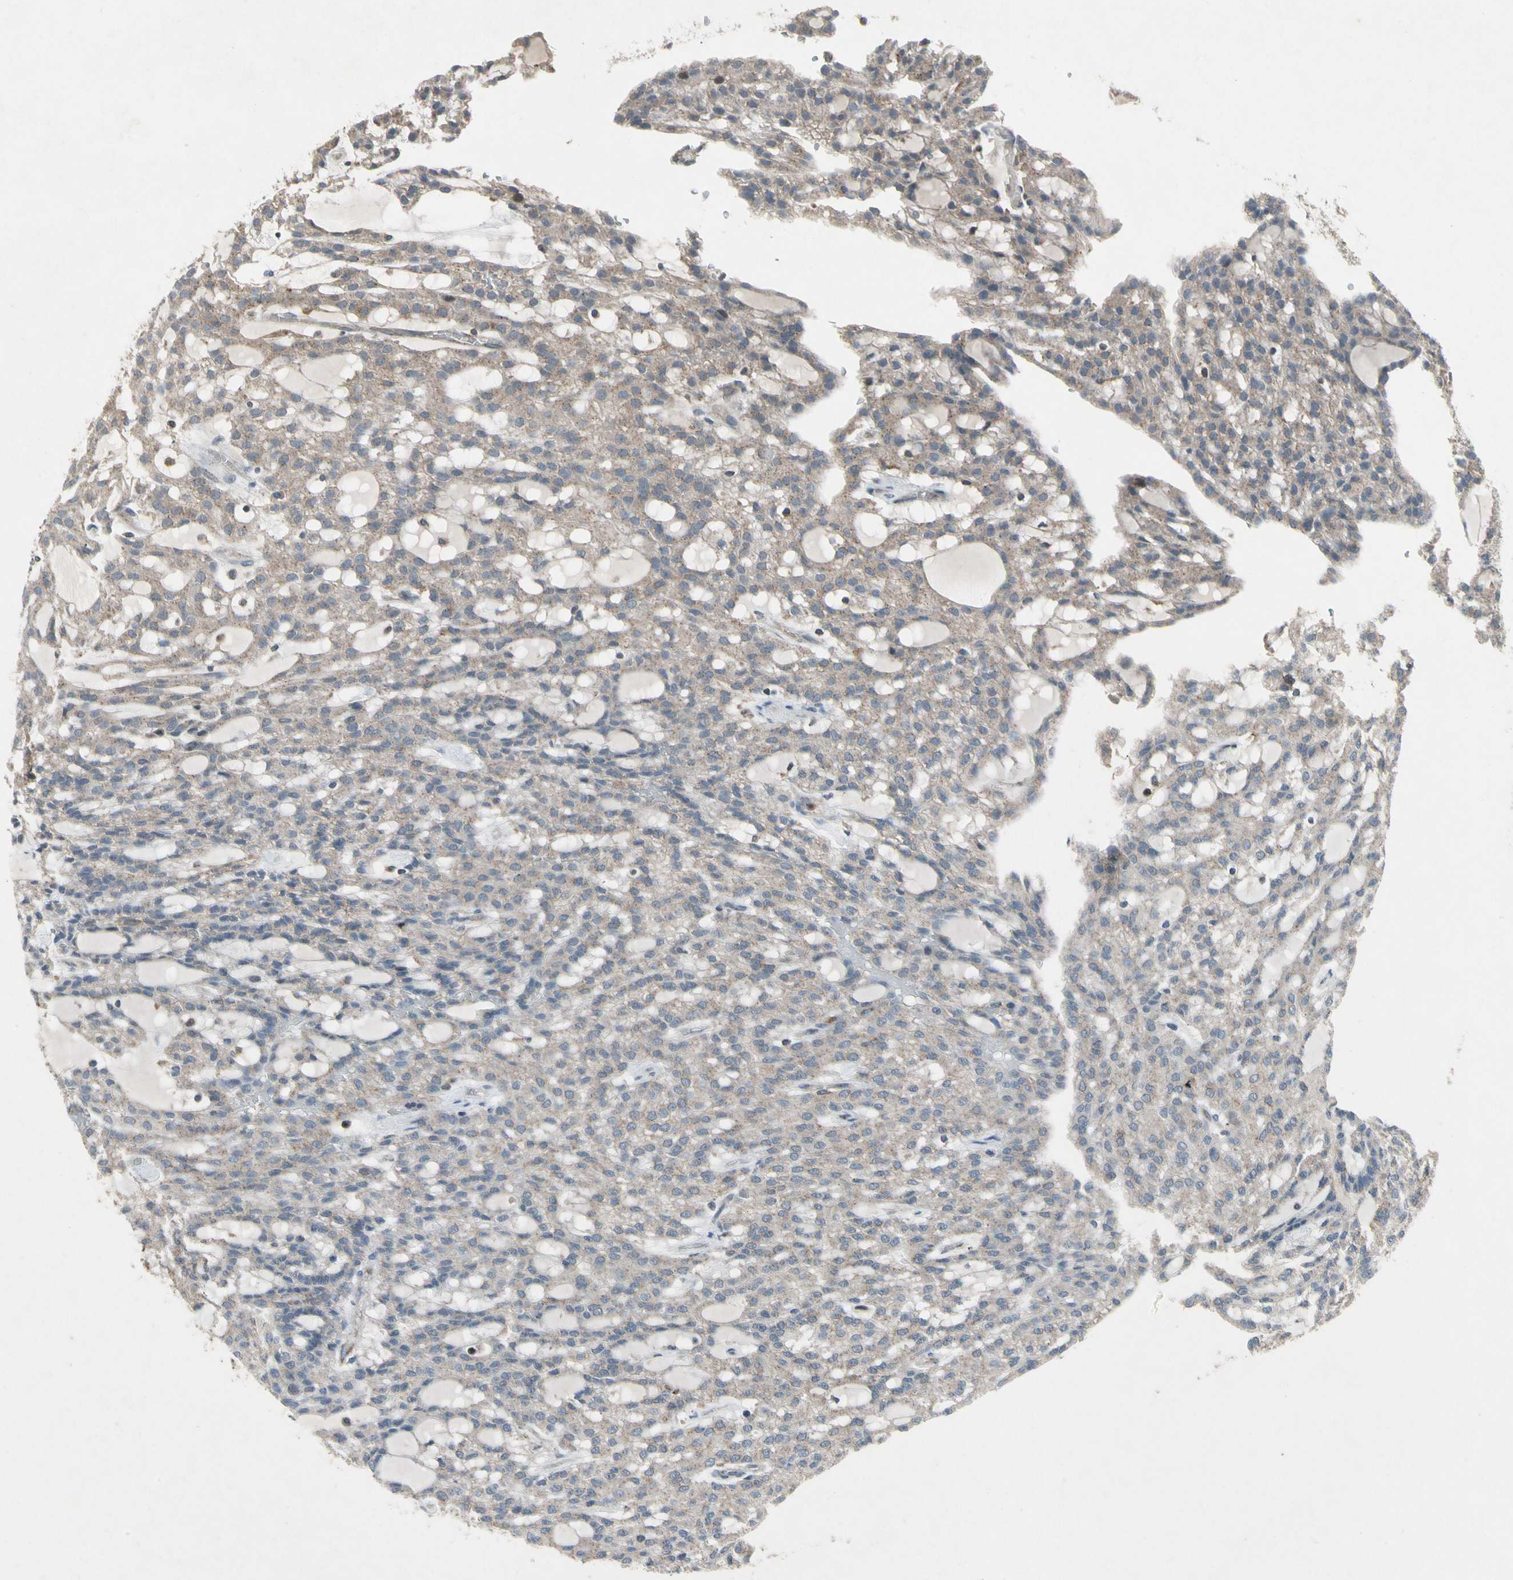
{"staining": {"intensity": "weak", "quantity": ">75%", "location": "cytoplasmic/membranous"}, "tissue": "renal cancer", "cell_type": "Tumor cells", "image_type": "cancer", "snomed": [{"axis": "morphology", "description": "Adenocarcinoma, NOS"}, {"axis": "topography", "description": "Kidney"}], "caption": "Immunohistochemical staining of renal cancer (adenocarcinoma) shows low levels of weak cytoplasmic/membranous protein staining in approximately >75% of tumor cells.", "gene": "NMI", "patient": {"sex": "male", "age": 63}}